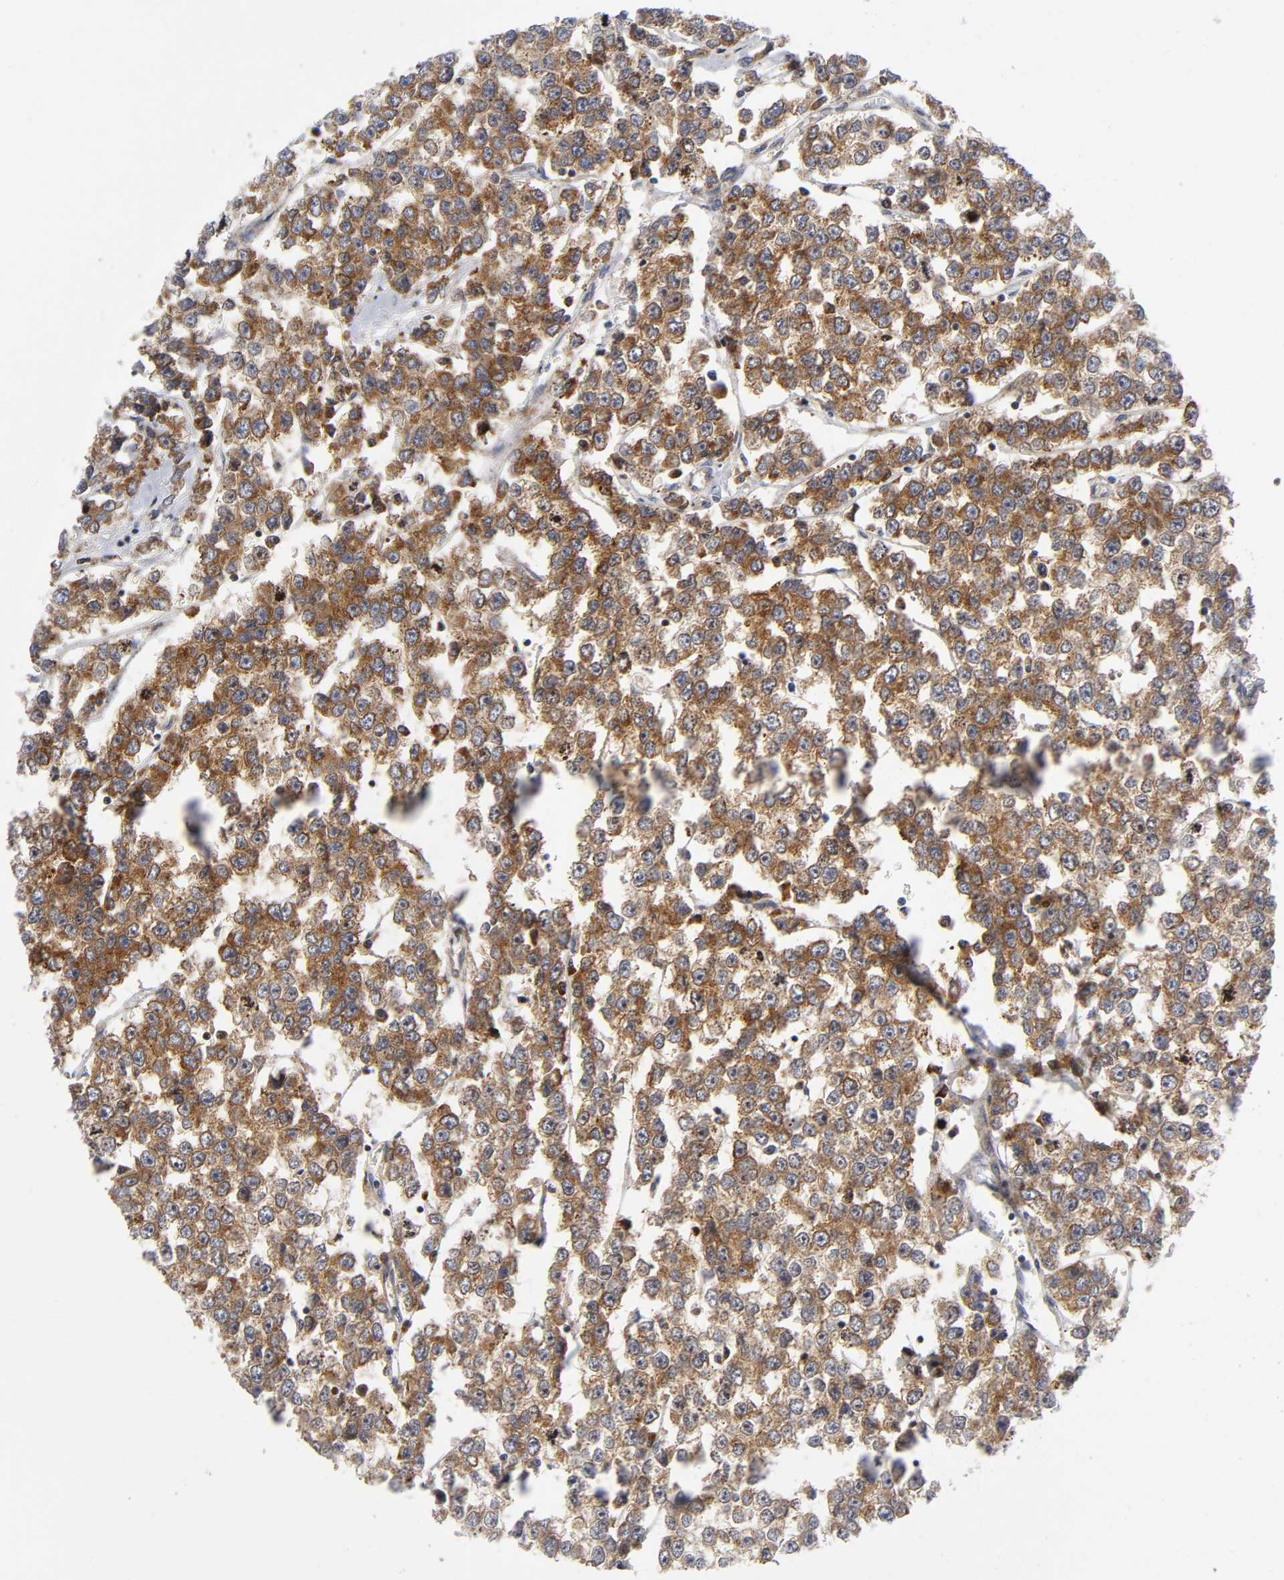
{"staining": {"intensity": "moderate", "quantity": ">75%", "location": "cytoplasmic/membranous"}, "tissue": "testis cancer", "cell_type": "Tumor cells", "image_type": "cancer", "snomed": [{"axis": "morphology", "description": "Seminoma, NOS"}, {"axis": "morphology", "description": "Carcinoma, Embryonal, NOS"}, {"axis": "topography", "description": "Testis"}], "caption": "Immunohistochemistry micrograph of neoplastic tissue: testis seminoma stained using immunohistochemistry (IHC) displays medium levels of moderate protein expression localized specifically in the cytoplasmic/membranous of tumor cells, appearing as a cytoplasmic/membranous brown color.", "gene": "EIF5", "patient": {"sex": "male", "age": 52}}